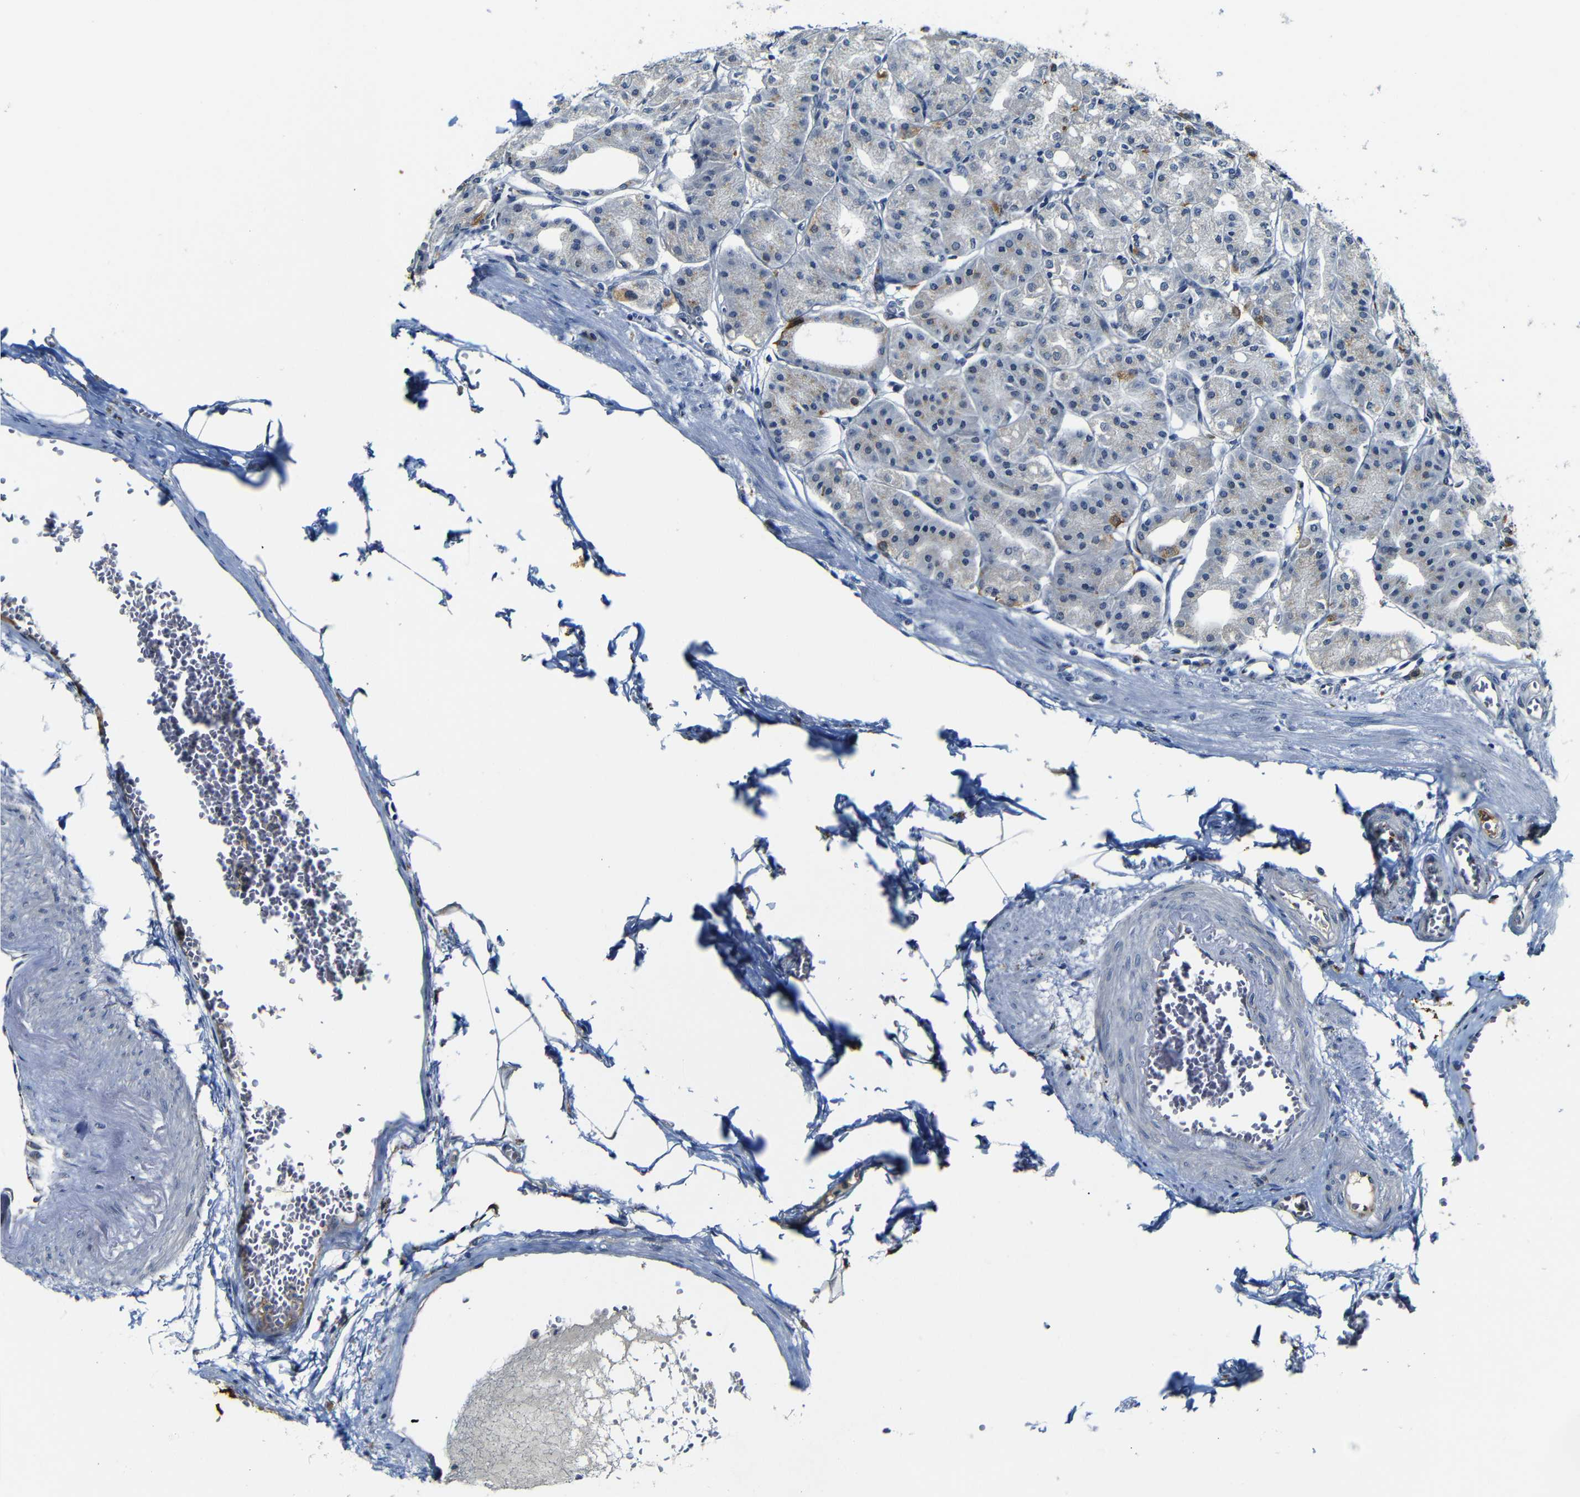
{"staining": {"intensity": "moderate", "quantity": "25%-75%", "location": "cytoplasmic/membranous"}, "tissue": "stomach", "cell_type": "Glandular cells", "image_type": "normal", "snomed": [{"axis": "morphology", "description": "Normal tissue, NOS"}, {"axis": "topography", "description": "Stomach, lower"}], "caption": "This image shows unremarkable stomach stained with immunohistochemistry to label a protein in brown. The cytoplasmic/membranous of glandular cells show moderate positivity for the protein. Nuclei are counter-stained blue.", "gene": "FURIN", "patient": {"sex": "male", "age": 71}}